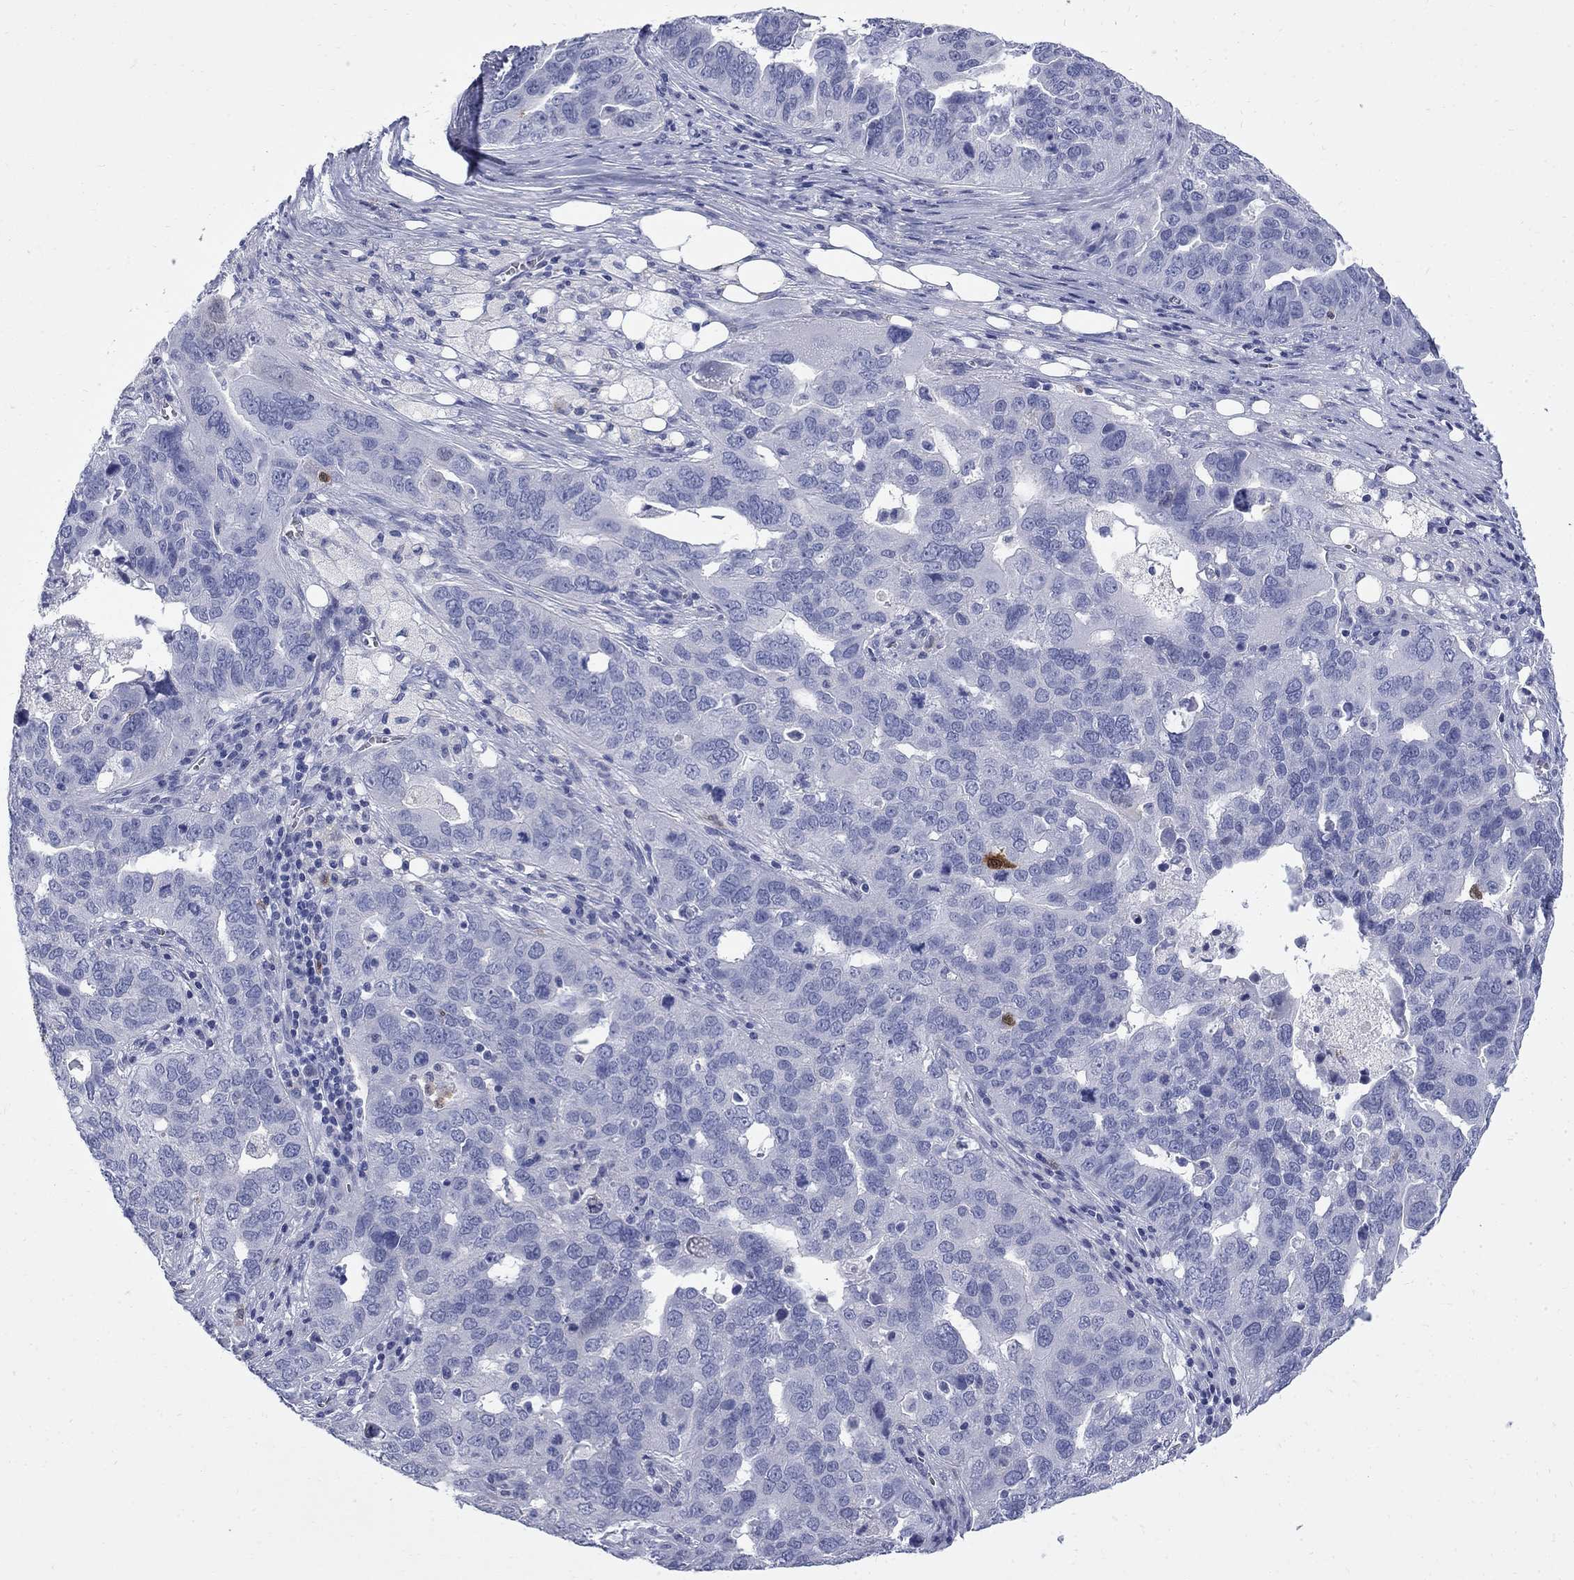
{"staining": {"intensity": "negative", "quantity": "none", "location": "none"}, "tissue": "ovarian cancer", "cell_type": "Tumor cells", "image_type": "cancer", "snomed": [{"axis": "morphology", "description": "Carcinoma, endometroid"}, {"axis": "topography", "description": "Soft tissue"}, {"axis": "topography", "description": "Ovary"}], "caption": "Histopathology image shows no protein positivity in tumor cells of endometroid carcinoma (ovarian) tissue. (Stains: DAB IHC with hematoxylin counter stain, Microscopy: brightfield microscopy at high magnification).", "gene": "SERPINB2", "patient": {"sex": "female", "age": 52}}